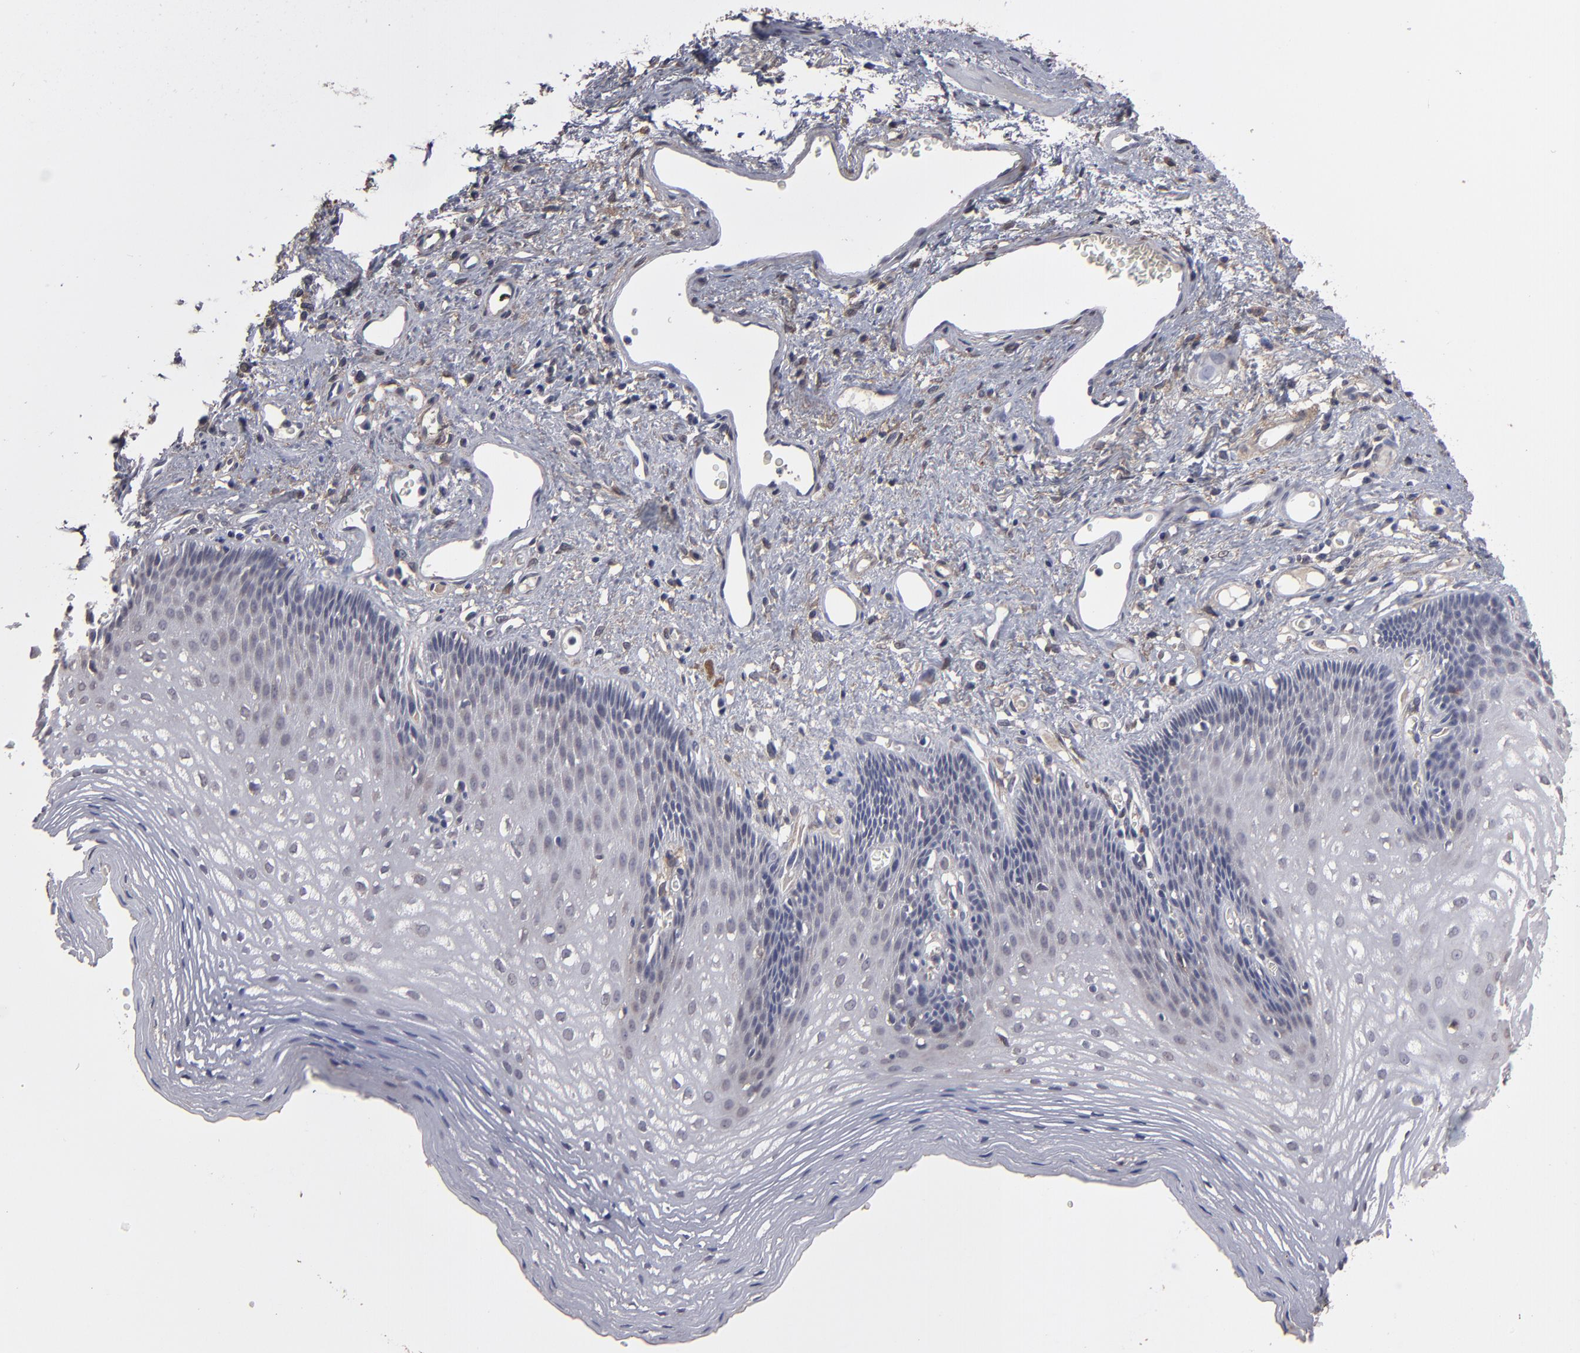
{"staining": {"intensity": "weak", "quantity": "<25%", "location": "cytoplasmic/membranous"}, "tissue": "esophagus", "cell_type": "Squamous epithelial cells", "image_type": "normal", "snomed": [{"axis": "morphology", "description": "Normal tissue, NOS"}, {"axis": "topography", "description": "Esophagus"}], "caption": "Squamous epithelial cells show no significant protein expression in unremarkable esophagus. (DAB (3,3'-diaminobenzidine) IHC visualized using brightfield microscopy, high magnification).", "gene": "ITGB5", "patient": {"sex": "female", "age": 70}}